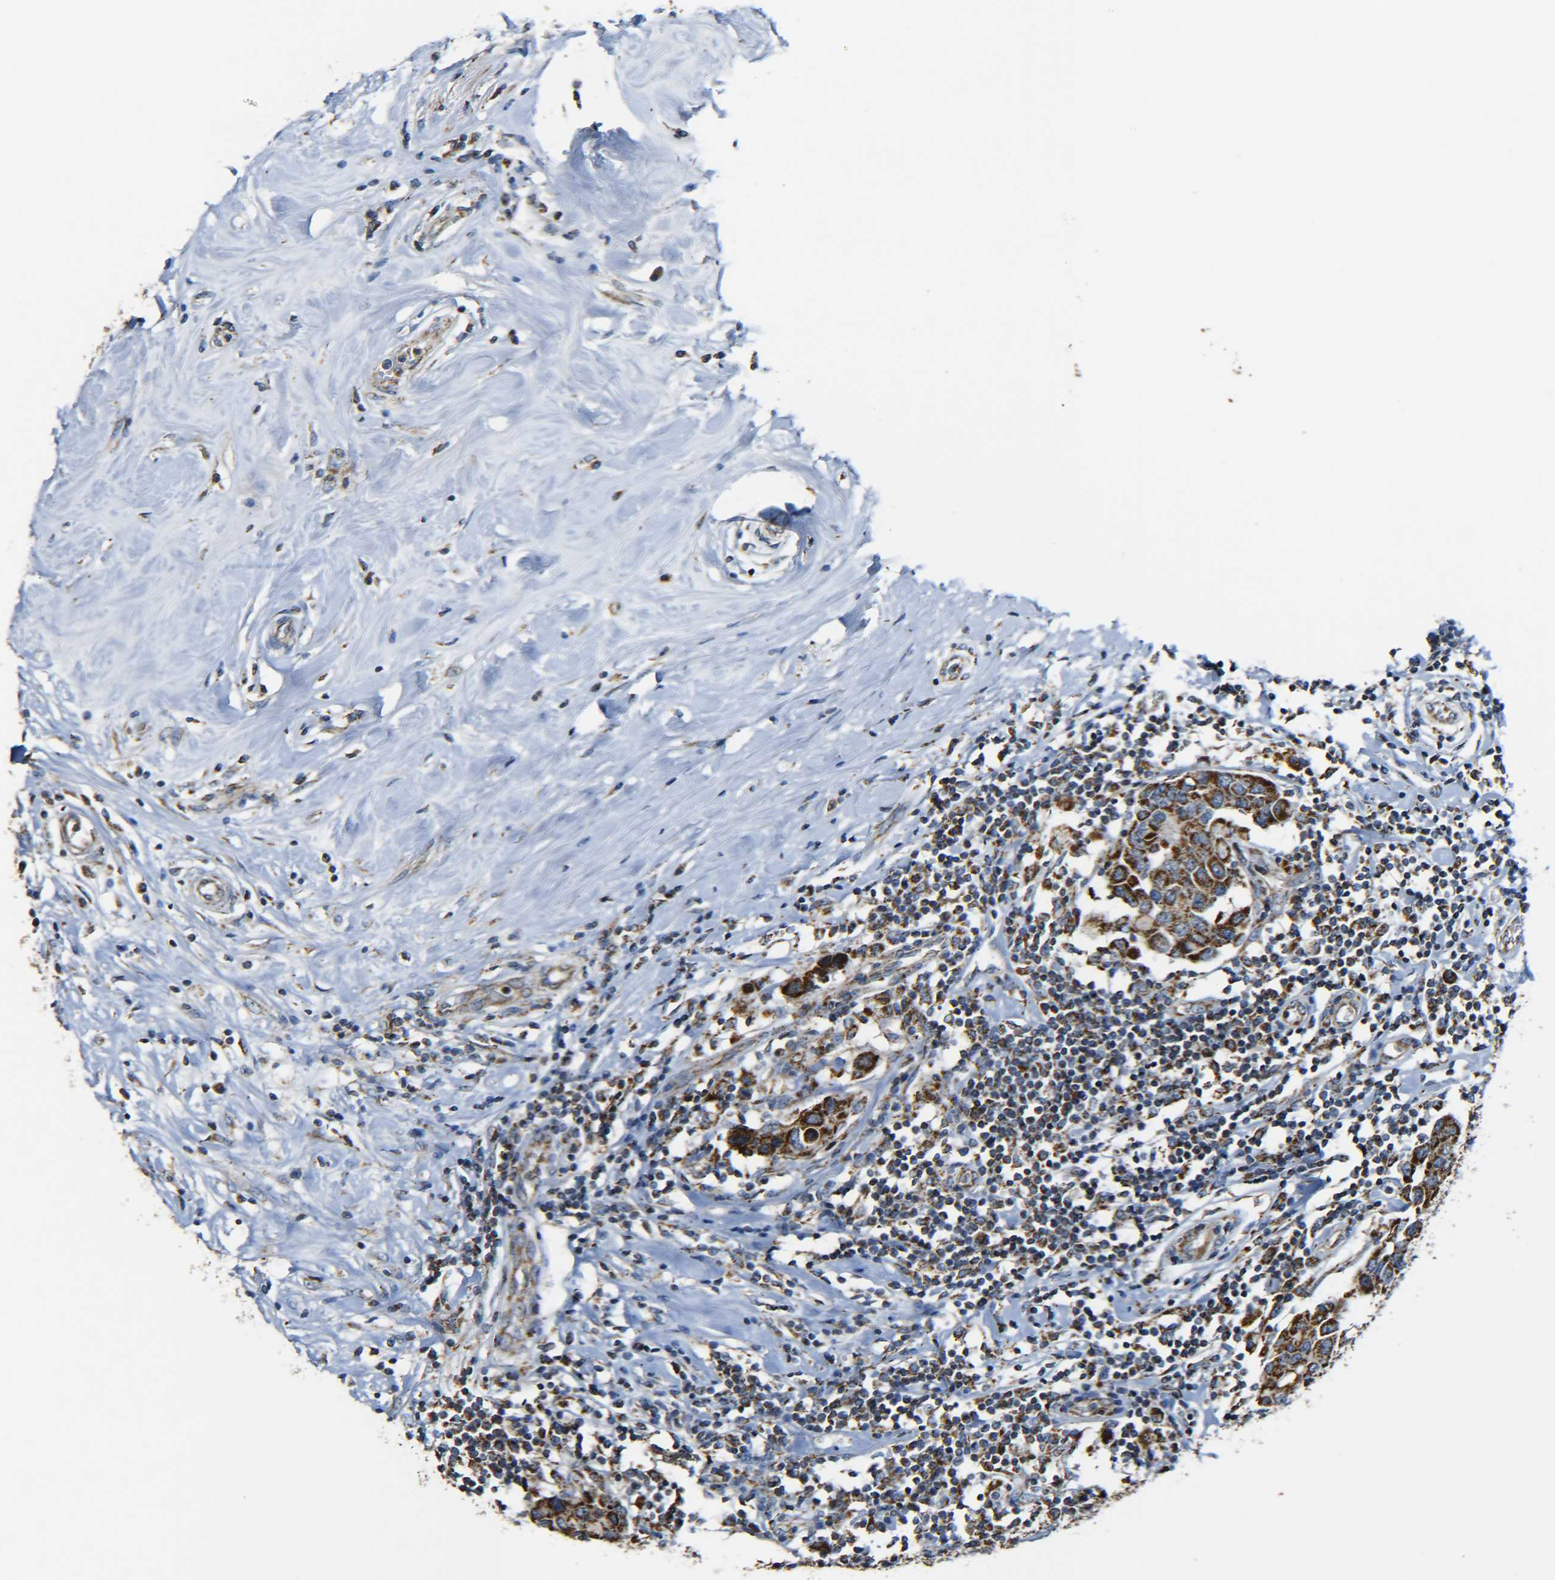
{"staining": {"intensity": "strong", "quantity": ">75%", "location": "cytoplasmic/membranous"}, "tissue": "breast cancer", "cell_type": "Tumor cells", "image_type": "cancer", "snomed": [{"axis": "morphology", "description": "Duct carcinoma"}, {"axis": "topography", "description": "Breast"}], "caption": "Breast cancer stained for a protein demonstrates strong cytoplasmic/membranous positivity in tumor cells. The staining is performed using DAB brown chromogen to label protein expression. The nuclei are counter-stained blue using hematoxylin.", "gene": "NR3C2", "patient": {"sex": "female", "age": 27}}